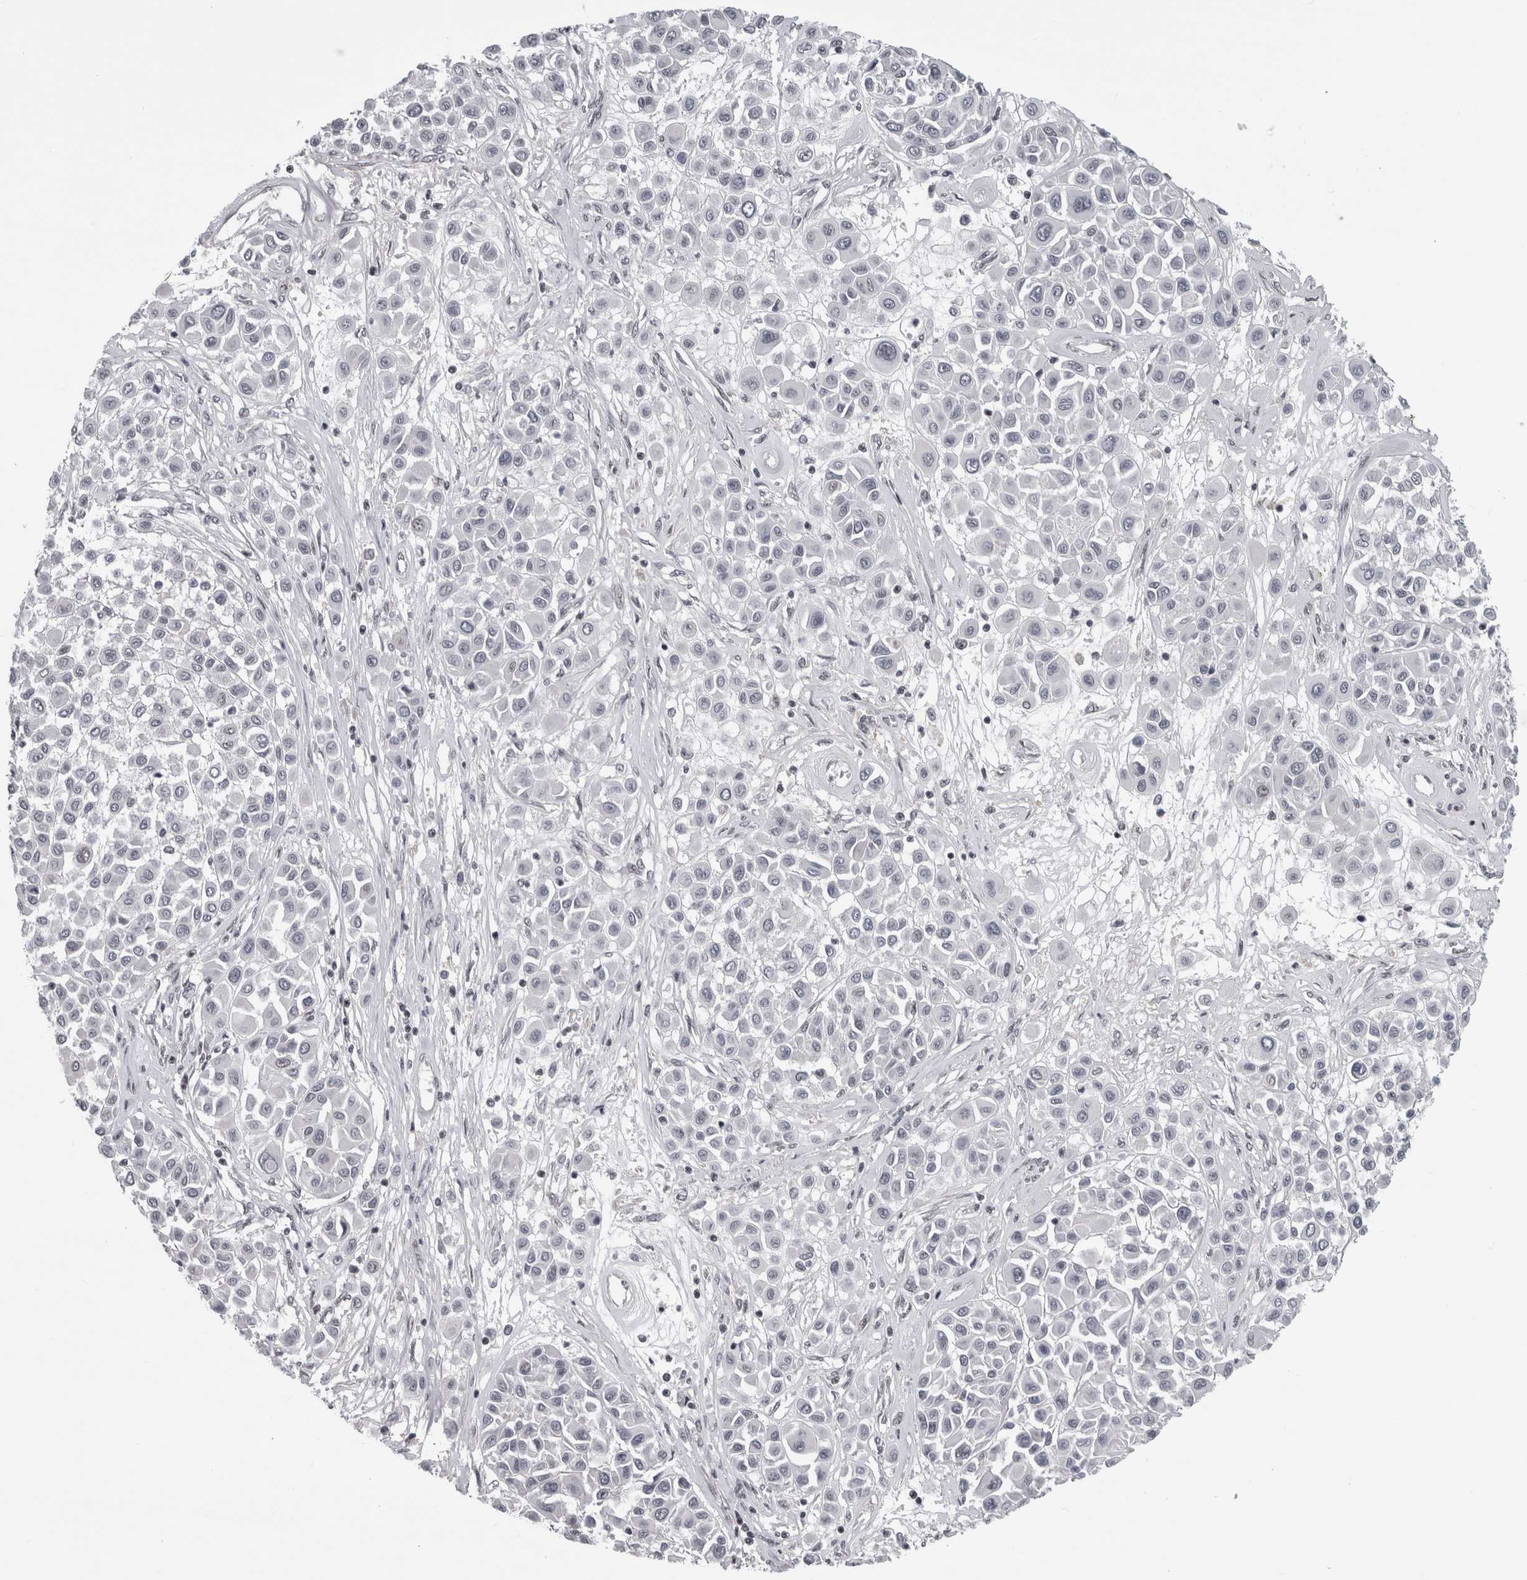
{"staining": {"intensity": "negative", "quantity": "none", "location": "none"}, "tissue": "melanoma", "cell_type": "Tumor cells", "image_type": "cancer", "snomed": [{"axis": "morphology", "description": "Malignant melanoma, Metastatic site"}, {"axis": "topography", "description": "Soft tissue"}], "caption": "Tumor cells are negative for protein expression in human melanoma.", "gene": "ARID4B", "patient": {"sex": "male", "age": 41}}